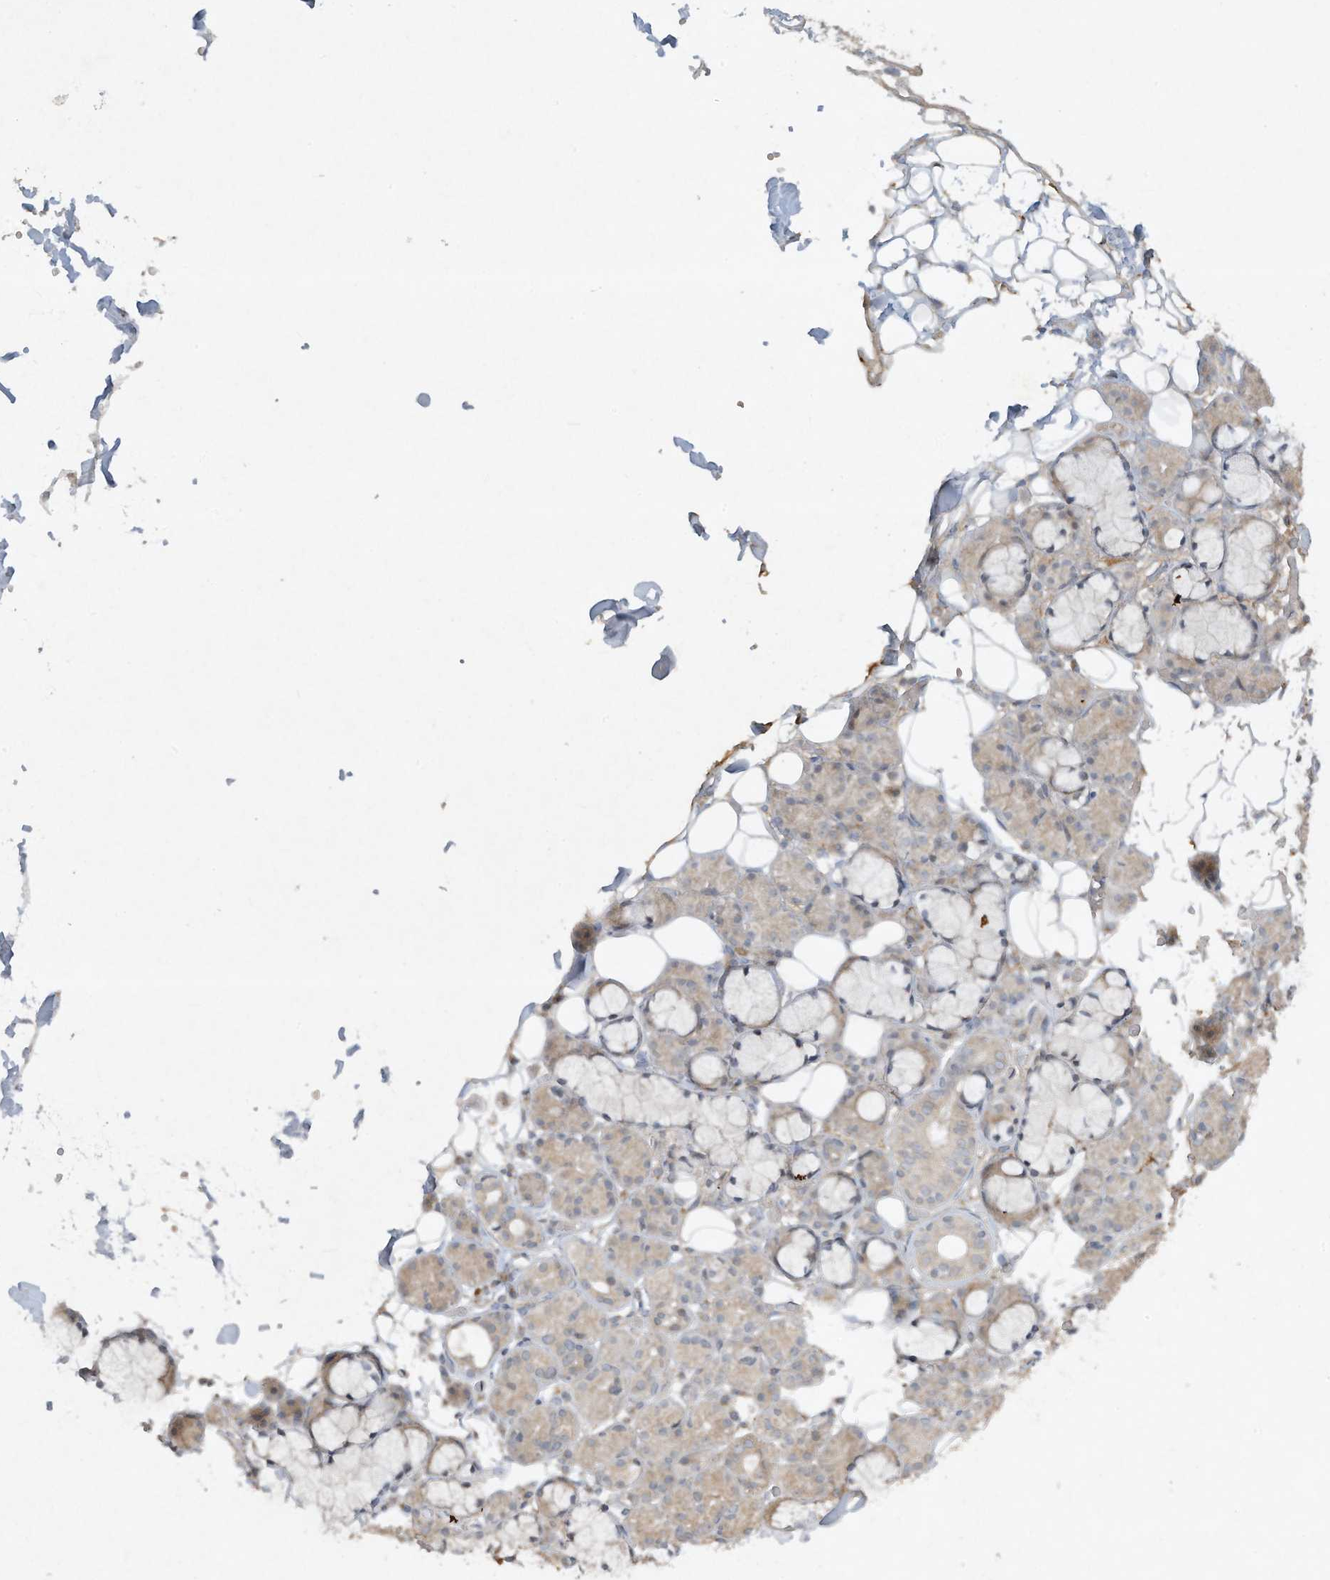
{"staining": {"intensity": "weak", "quantity": "<25%", "location": "cytoplasmic/membranous"}, "tissue": "salivary gland", "cell_type": "Glandular cells", "image_type": "normal", "snomed": [{"axis": "morphology", "description": "Normal tissue, NOS"}, {"axis": "topography", "description": "Salivary gland"}], "caption": "Immunohistochemistry (IHC) of benign salivary gland shows no staining in glandular cells.", "gene": "FETUB", "patient": {"sex": "male", "age": 63}}